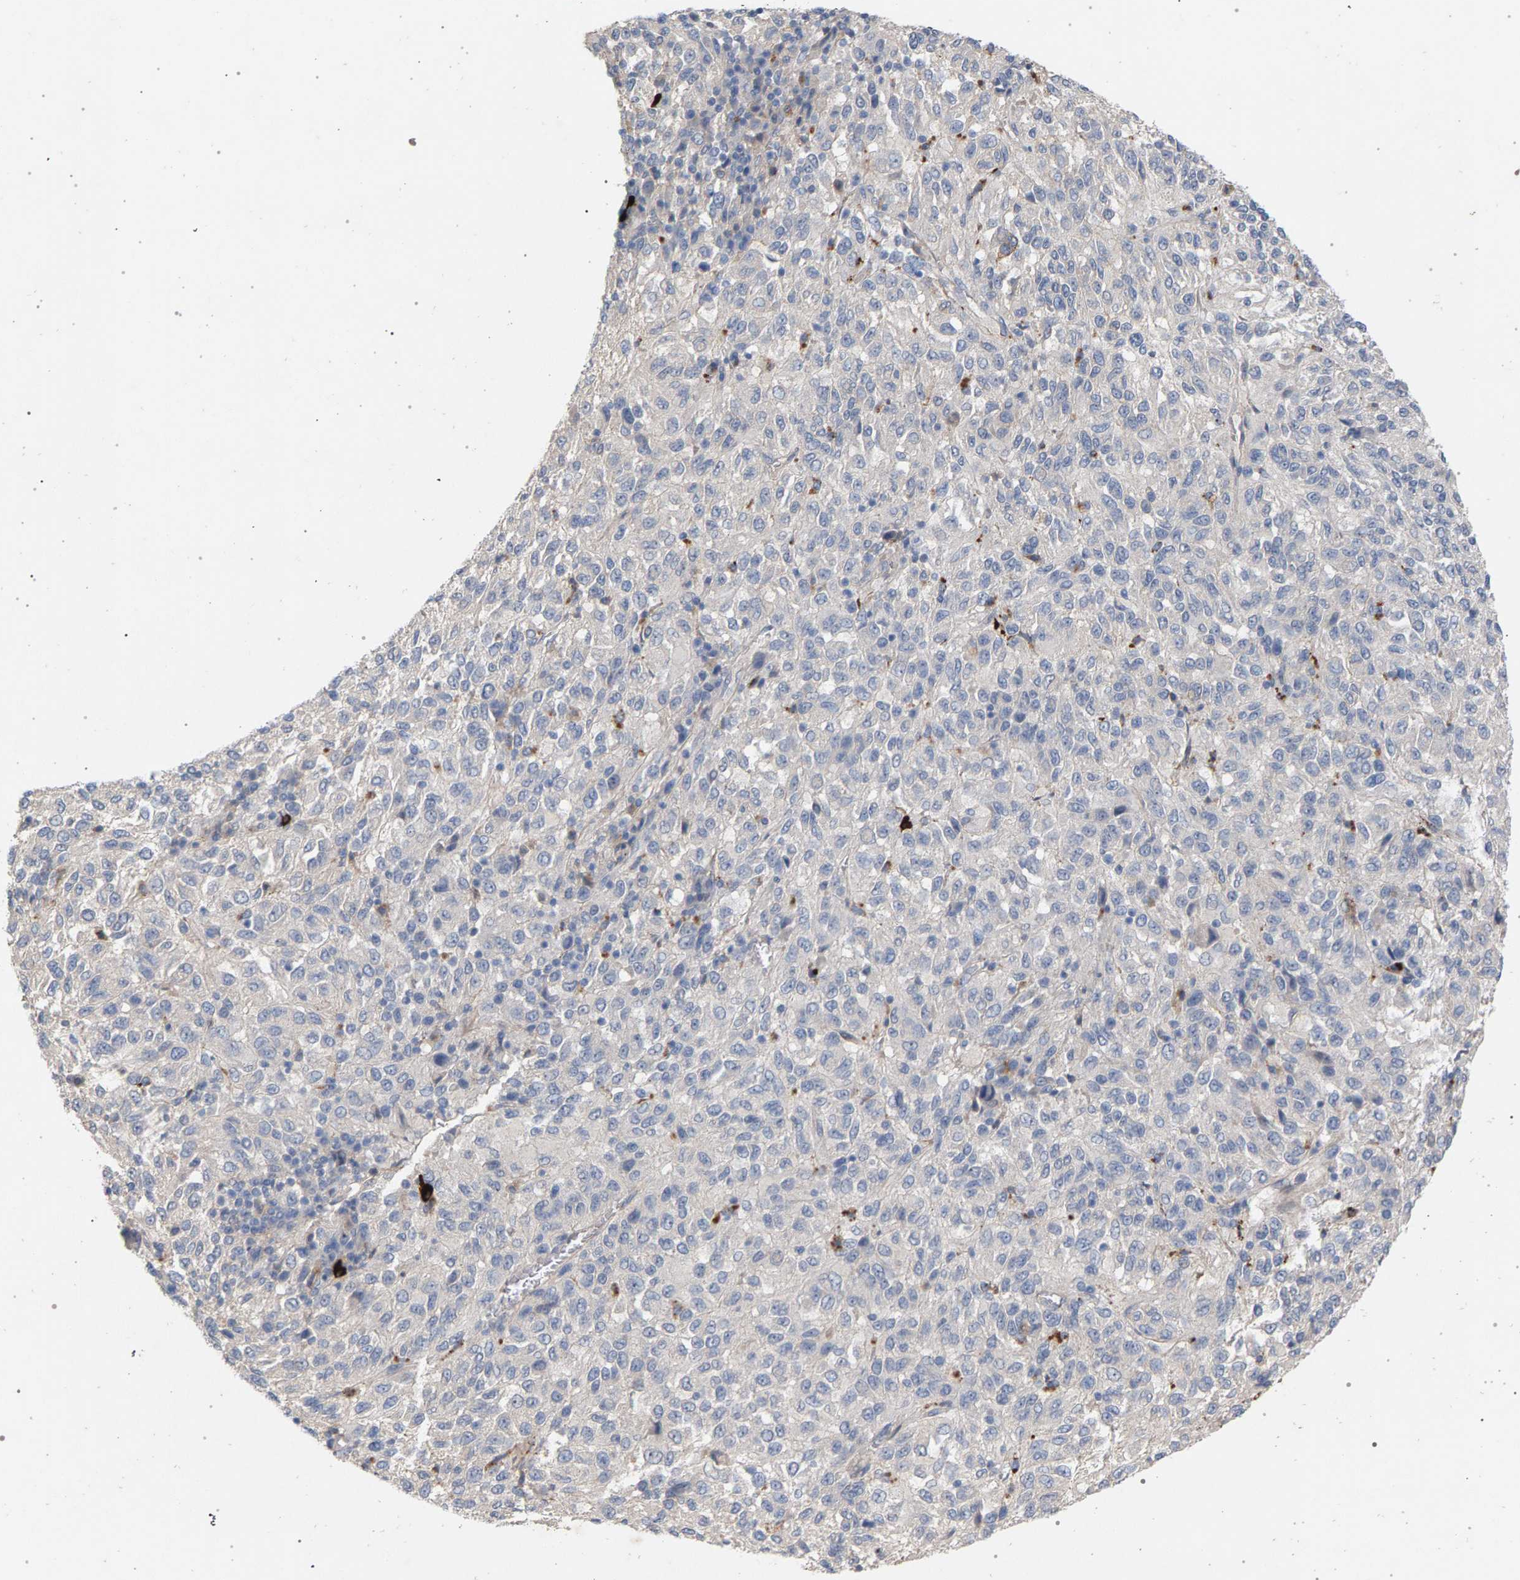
{"staining": {"intensity": "negative", "quantity": "none", "location": "none"}, "tissue": "melanoma", "cell_type": "Tumor cells", "image_type": "cancer", "snomed": [{"axis": "morphology", "description": "Malignant melanoma, Metastatic site"}, {"axis": "topography", "description": "Lung"}], "caption": "Immunohistochemical staining of malignant melanoma (metastatic site) exhibits no significant staining in tumor cells.", "gene": "MAMDC2", "patient": {"sex": "male", "age": 64}}